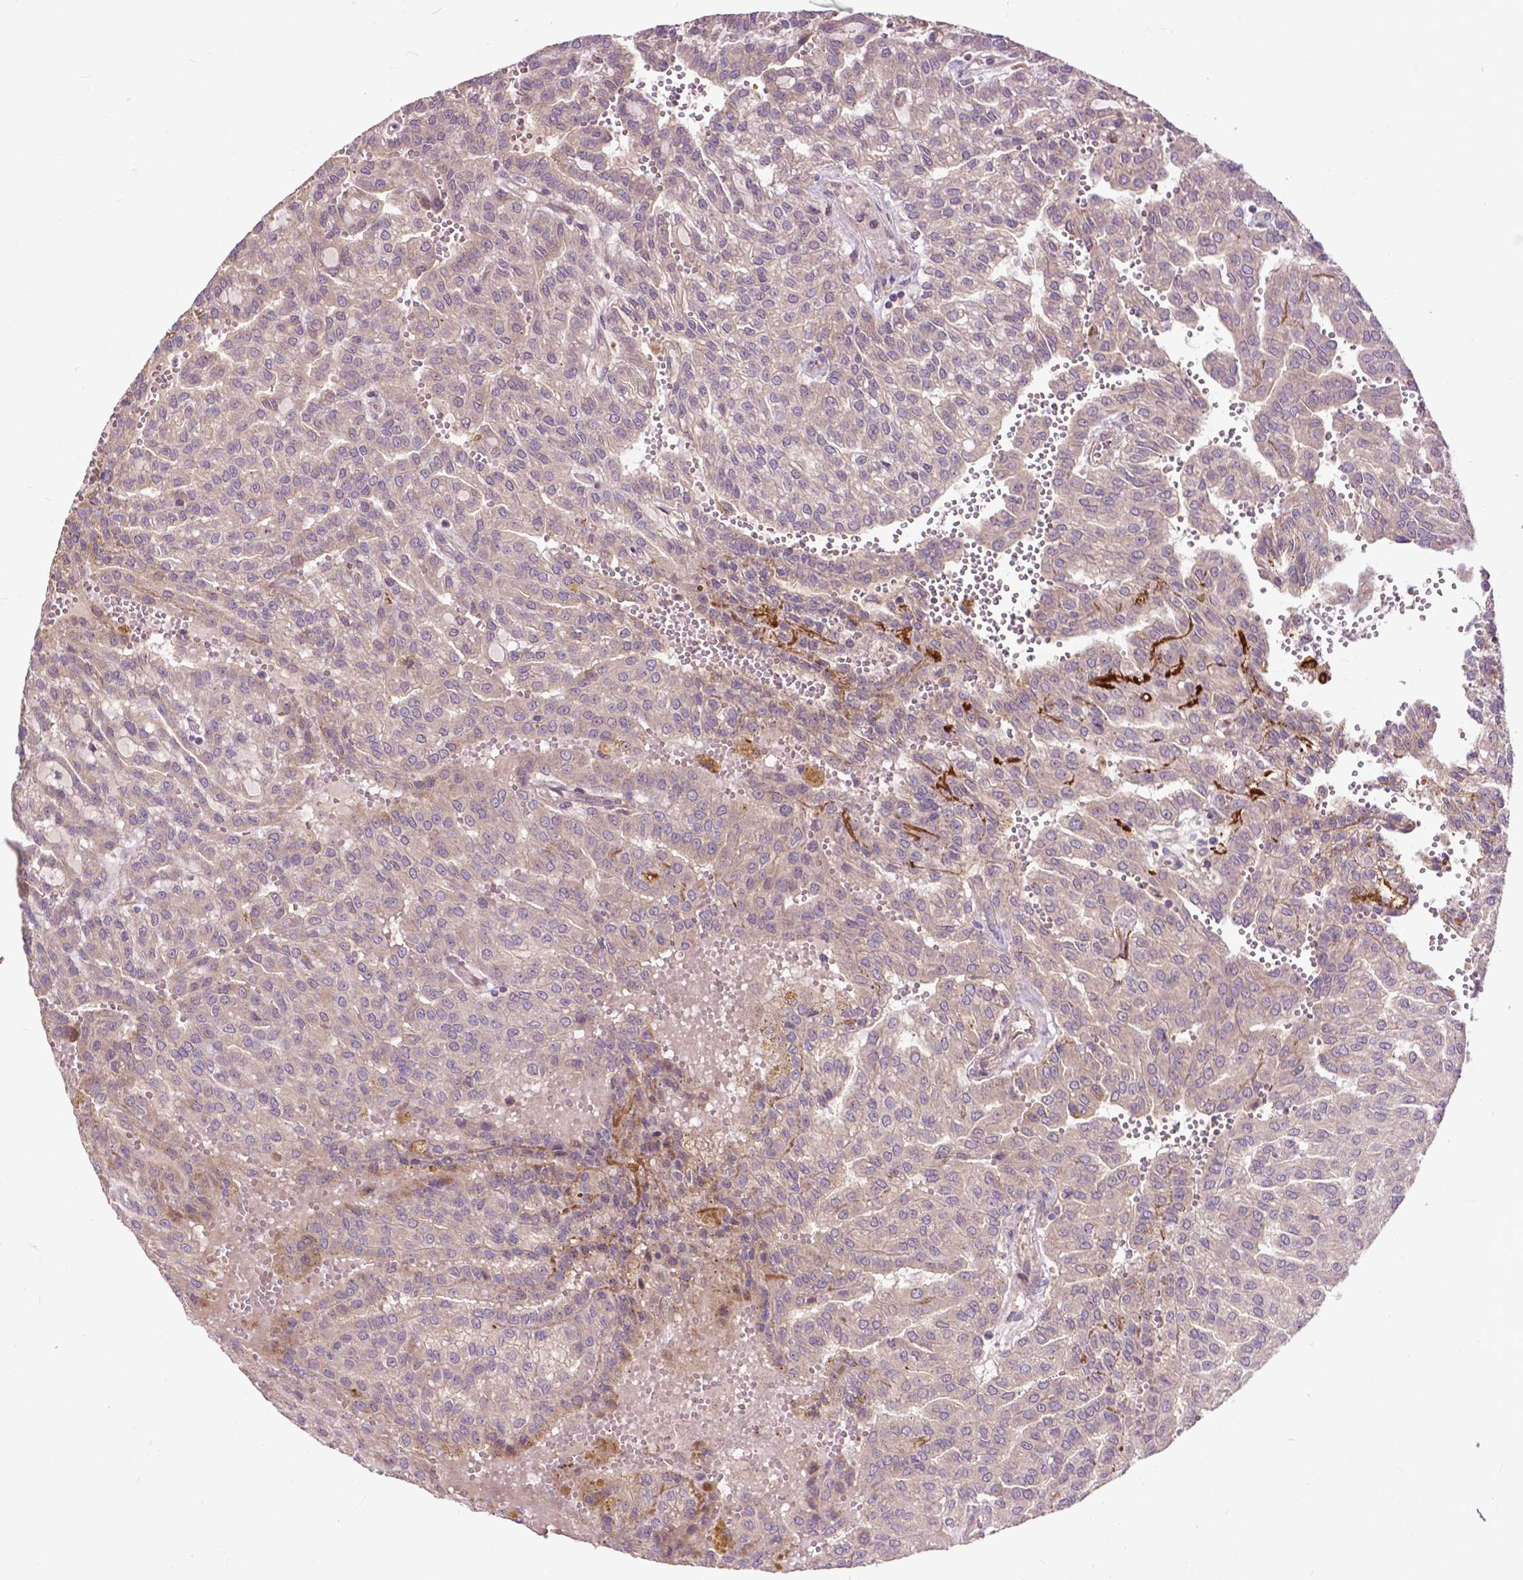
{"staining": {"intensity": "negative", "quantity": "none", "location": "none"}, "tissue": "renal cancer", "cell_type": "Tumor cells", "image_type": "cancer", "snomed": [{"axis": "morphology", "description": "Adenocarcinoma, NOS"}, {"axis": "topography", "description": "Kidney"}], "caption": "IHC photomicrograph of renal cancer stained for a protein (brown), which exhibits no staining in tumor cells.", "gene": "PARP3", "patient": {"sex": "male", "age": 63}}